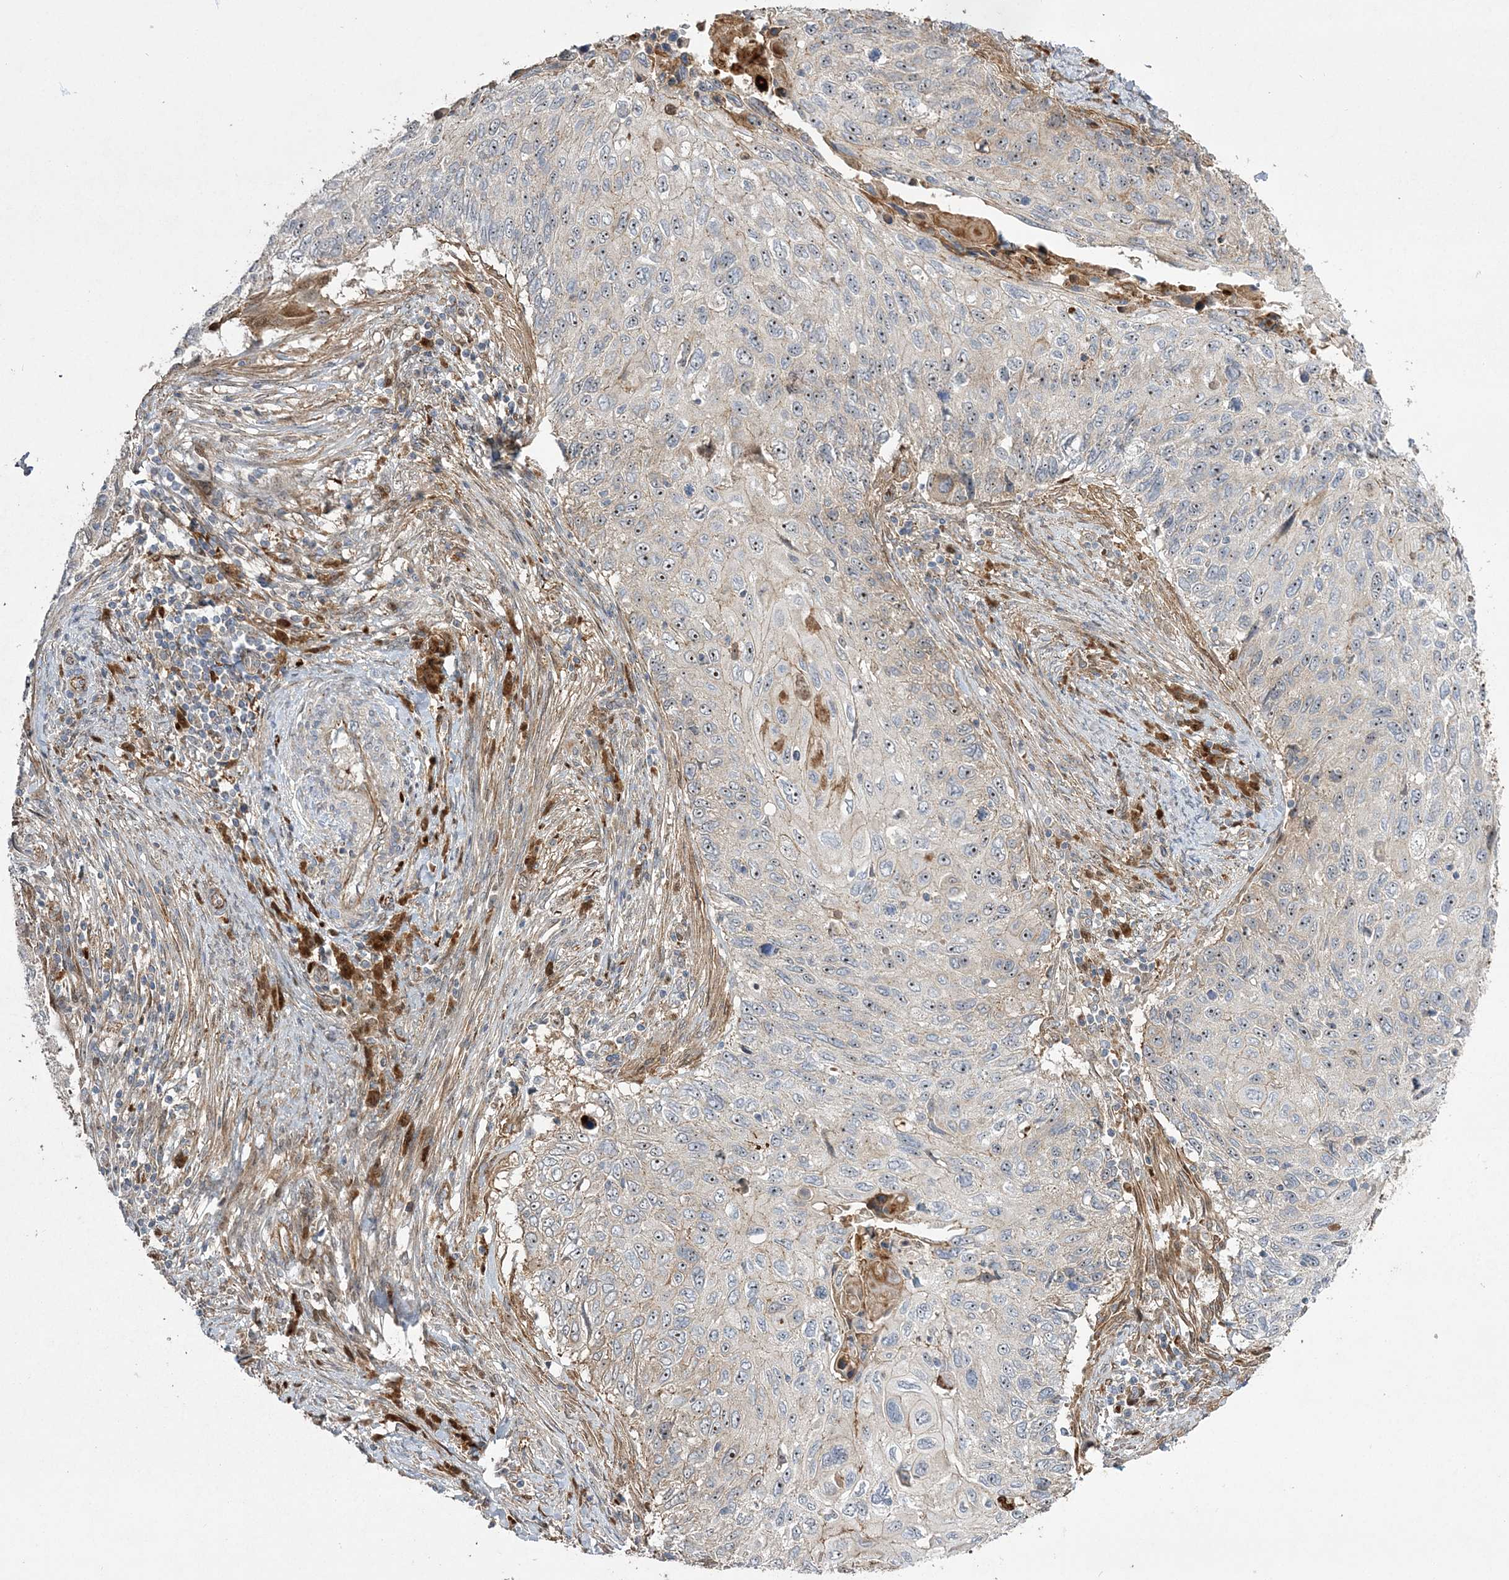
{"staining": {"intensity": "moderate", "quantity": ">75%", "location": "nuclear"}, "tissue": "cervical cancer", "cell_type": "Tumor cells", "image_type": "cancer", "snomed": [{"axis": "morphology", "description": "Squamous cell carcinoma, NOS"}, {"axis": "topography", "description": "Cervix"}], "caption": "This image reveals IHC staining of cervical cancer (squamous cell carcinoma), with medium moderate nuclear staining in about >75% of tumor cells.", "gene": "NPM3", "patient": {"sex": "female", "age": 70}}